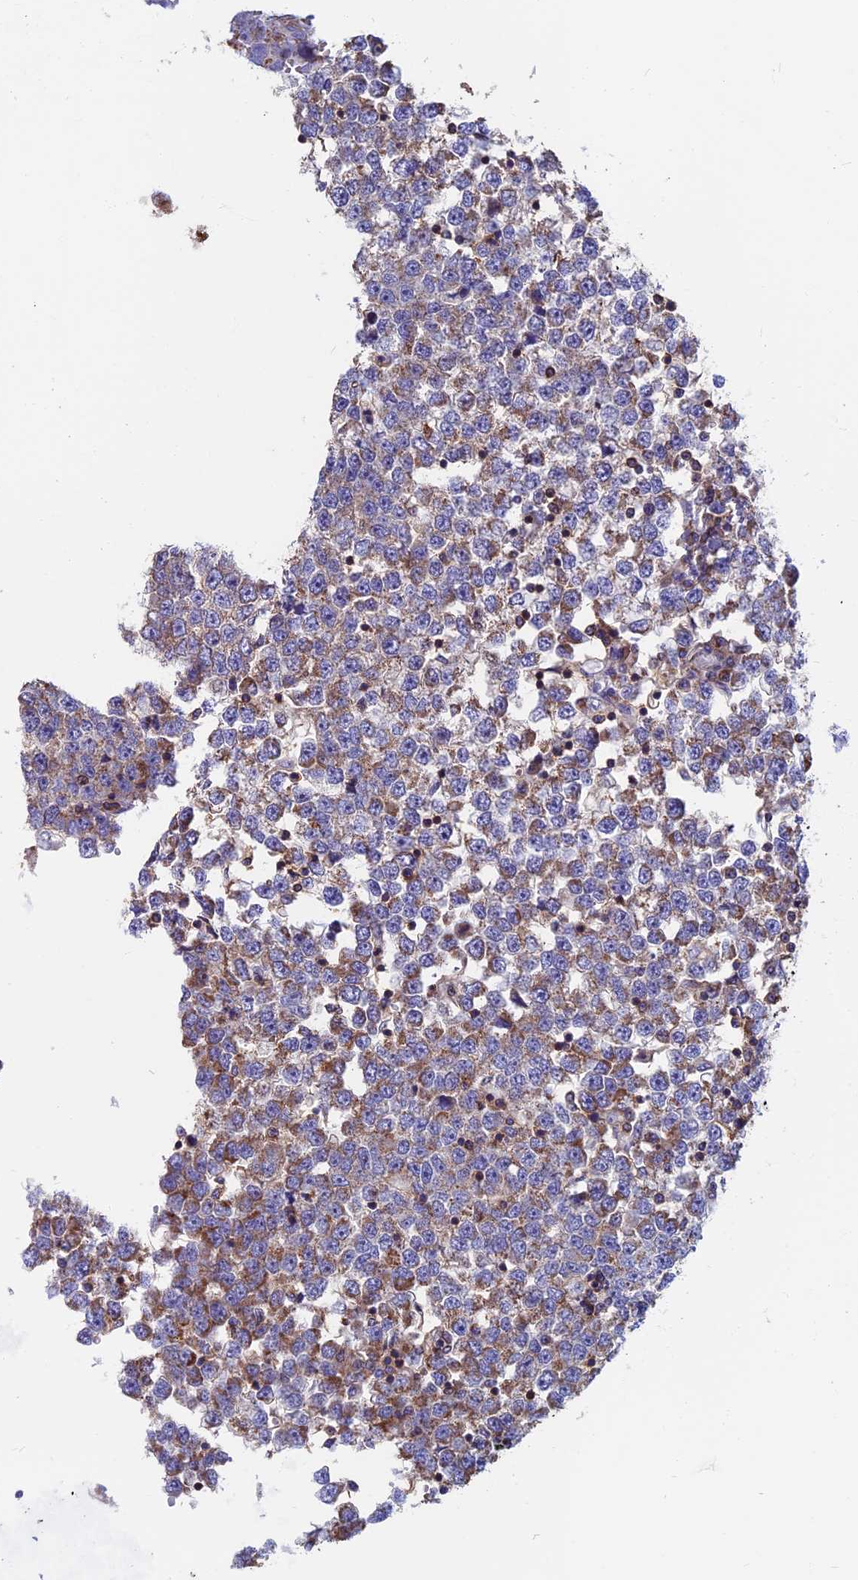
{"staining": {"intensity": "moderate", "quantity": "25%-75%", "location": "cytoplasmic/membranous"}, "tissue": "testis cancer", "cell_type": "Tumor cells", "image_type": "cancer", "snomed": [{"axis": "morphology", "description": "Seminoma, NOS"}, {"axis": "topography", "description": "Testis"}], "caption": "Testis cancer (seminoma) stained for a protein shows moderate cytoplasmic/membranous positivity in tumor cells.", "gene": "HSD17B8", "patient": {"sex": "male", "age": 65}}